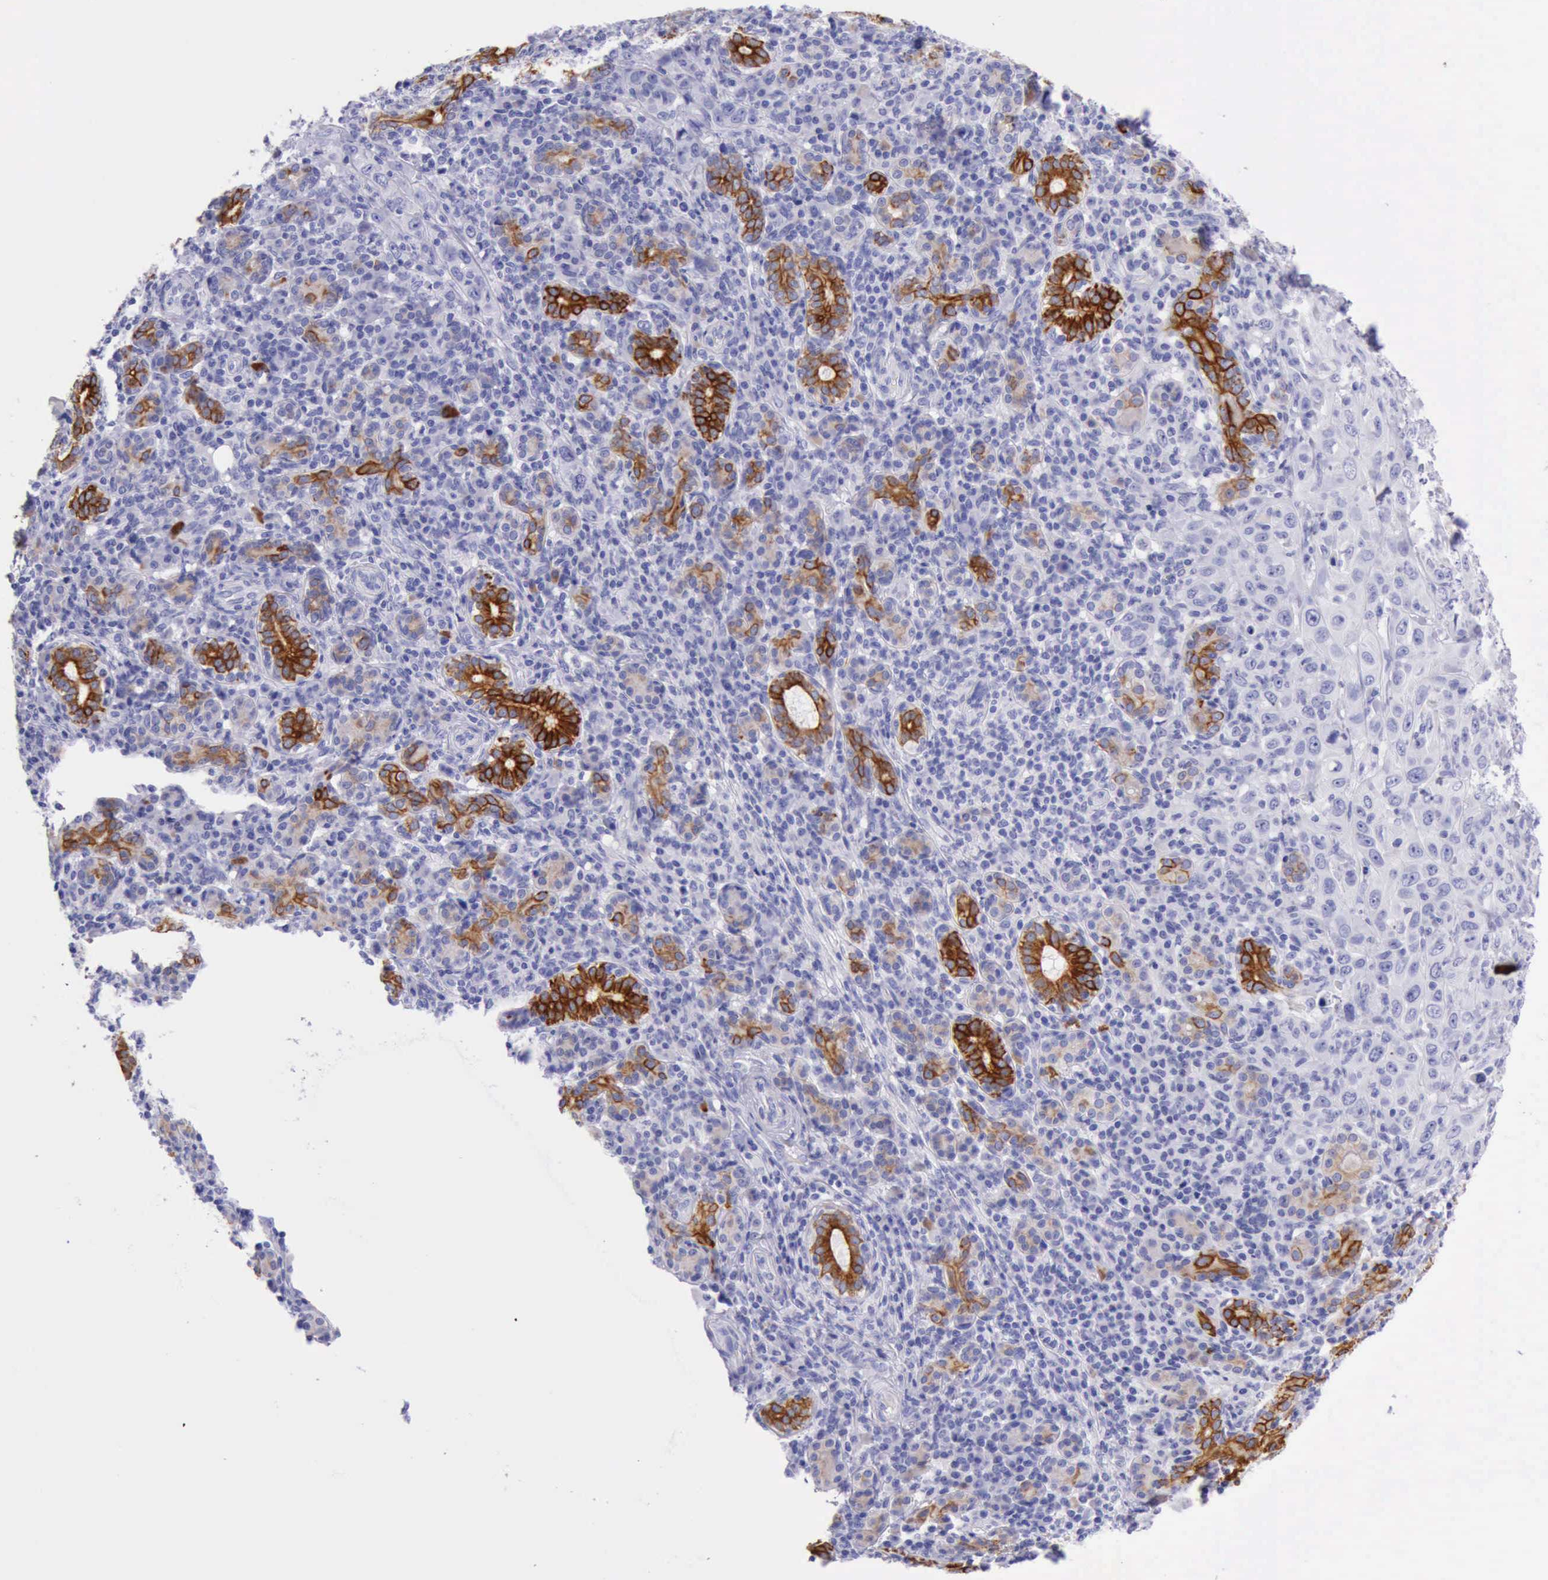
{"staining": {"intensity": "negative", "quantity": "none", "location": "none"}, "tissue": "skin cancer", "cell_type": "Tumor cells", "image_type": "cancer", "snomed": [{"axis": "morphology", "description": "Squamous cell carcinoma, NOS"}, {"axis": "topography", "description": "Skin"}], "caption": "IHC histopathology image of neoplastic tissue: human skin cancer stained with DAB demonstrates no significant protein staining in tumor cells.", "gene": "KRT8", "patient": {"sex": "male", "age": 84}}